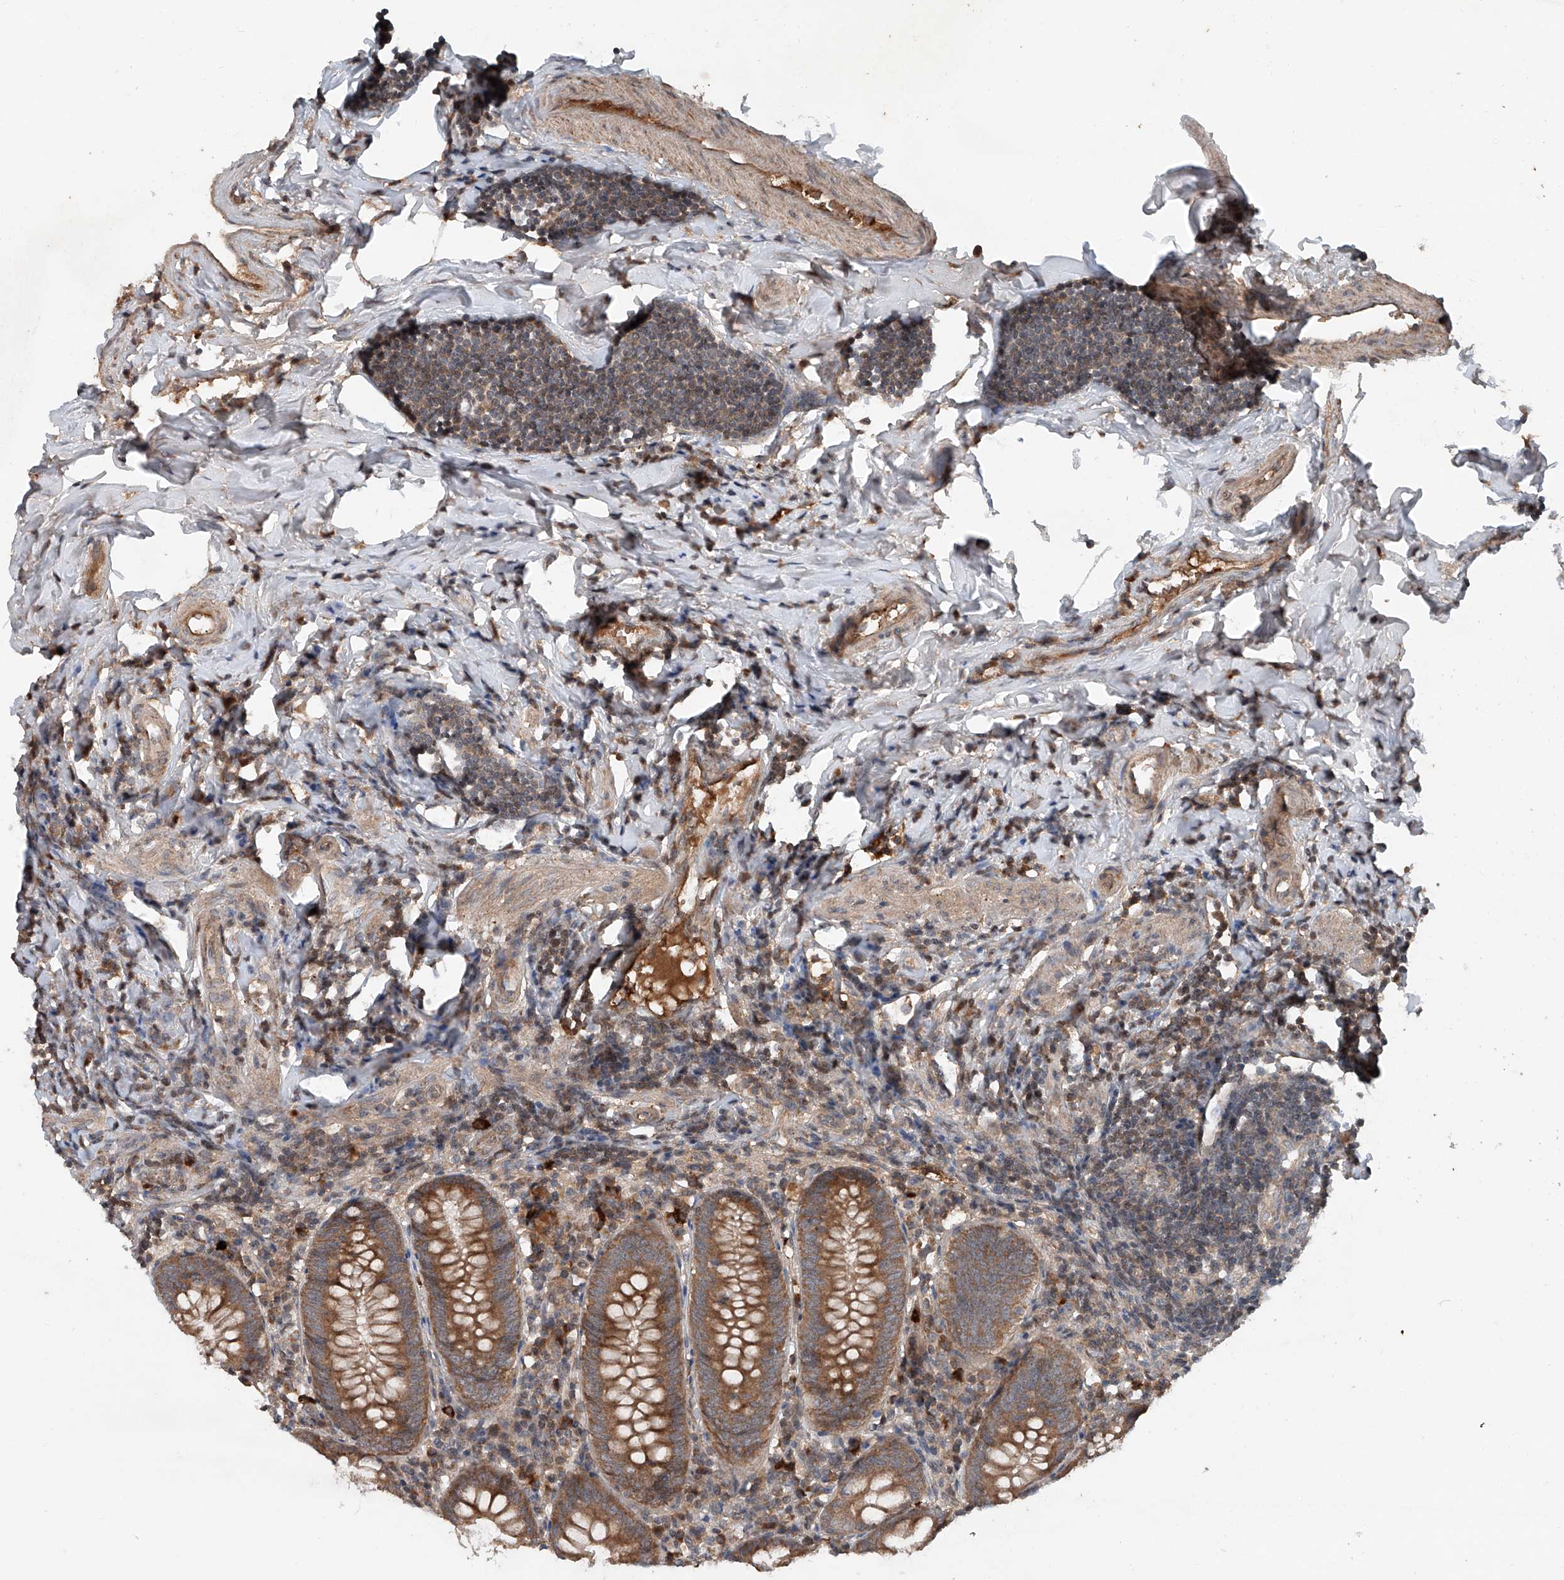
{"staining": {"intensity": "moderate", "quantity": ">75%", "location": "cytoplasmic/membranous"}, "tissue": "appendix", "cell_type": "Glandular cells", "image_type": "normal", "snomed": [{"axis": "morphology", "description": "Normal tissue, NOS"}, {"axis": "topography", "description": "Appendix"}], "caption": "Benign appendix was stained to show a protein in brown. There is medium levels of moderate cytoplasmic/membranous positivity in about >75% of glandular cells.", "gene": "ADAM23", "patient": {"sex": "female", "age": 54}}